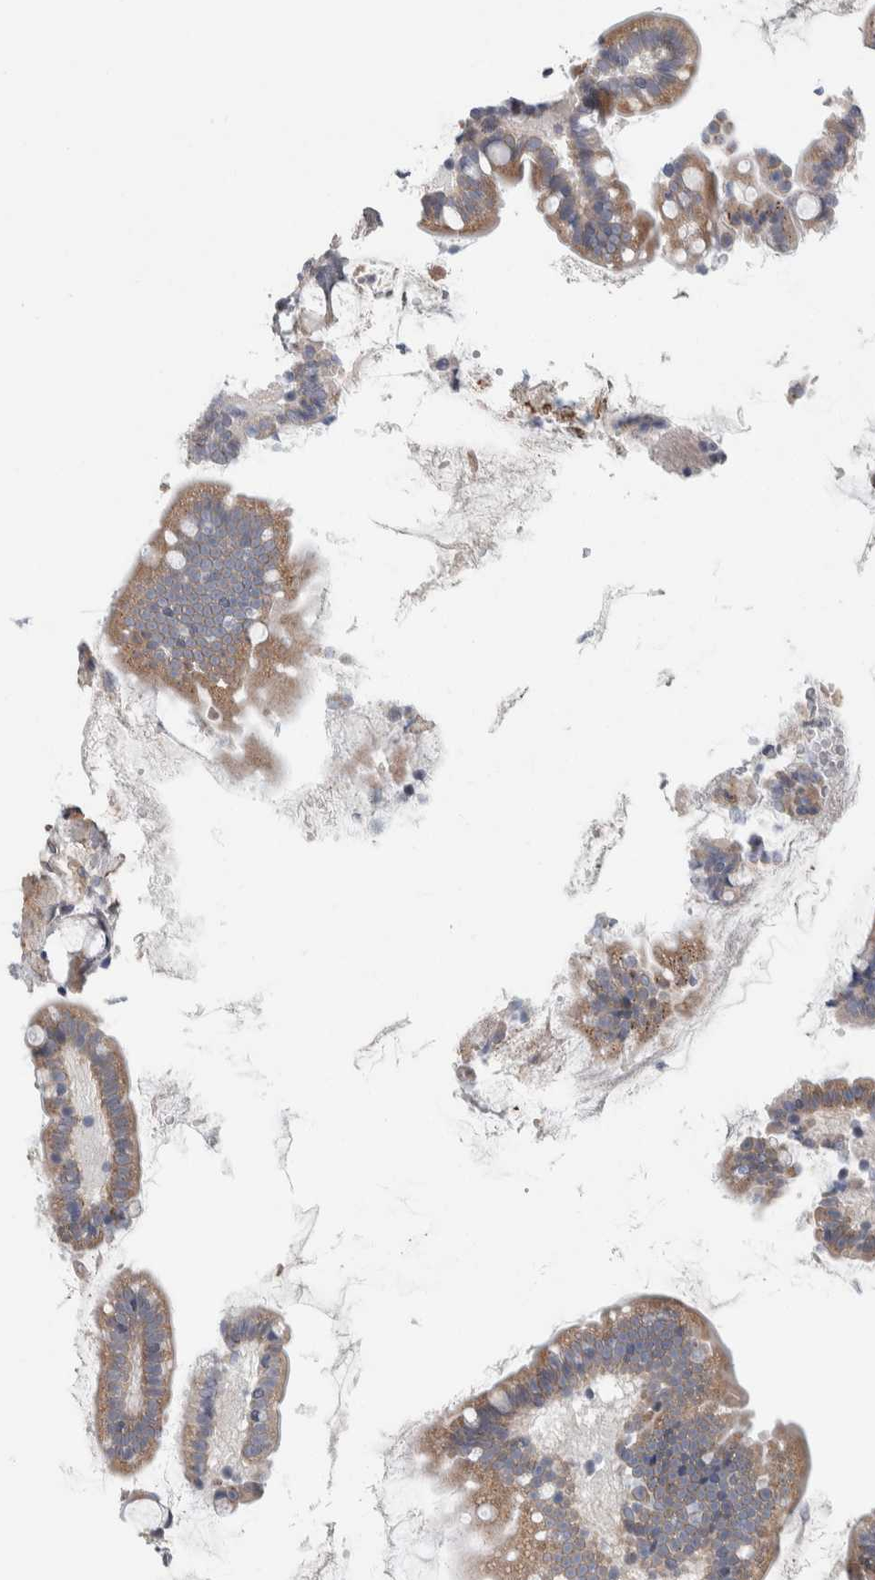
{"staining": {"intensity": "weak", "quantity": "25%-75%", "location": "cytoplasmic/membranous"}, "tissue": "small intestine", "cell_type": "Glandular cells", "image_type": "normal", "snomed": [{"axis": "morphology", "description": "Normal tissue, NOS"}, {"axis": "topography", "description": "Small intestine"}], "caption": "The histopathology image displays staining of unremarkable small intestine, revealing weak cytoplasmic/membranous protein expression (brown color) within glandular cells. The protein is stained brown, and the nuclei are stained in blue (DAB IHC with brightfield microscopy, high magnification).", "gene": "KCNJ3", "patient": {"sex": "female", "age": 84}}